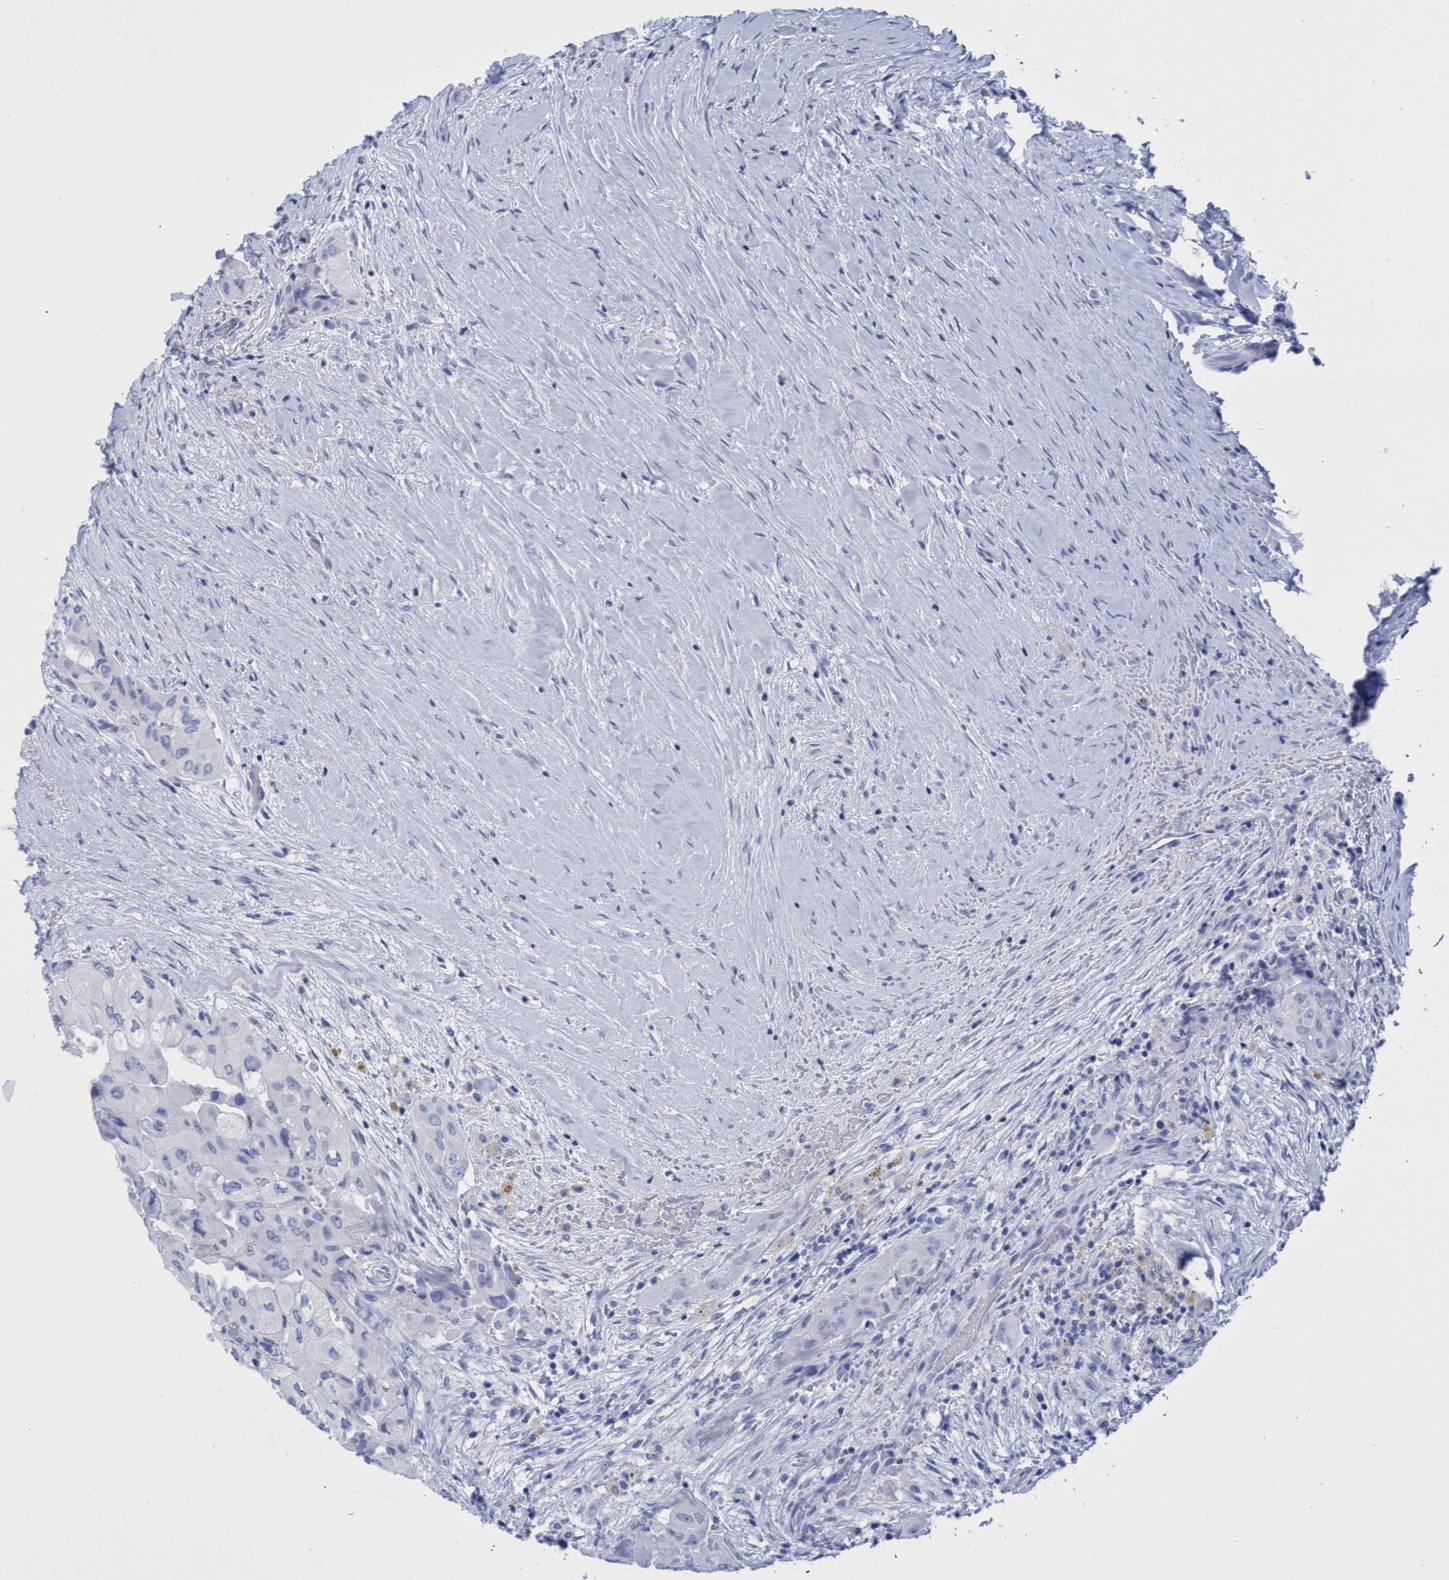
{"staining": {"intensity": "negative", "quantity": "none", "location": "none"}, "tissue": "thyroid cancer", "cell_type": "Tumor cells", "image_type": "cancer", "snomed": [{"axis": "morphology", "description": "Papillary adenocarcinoma, NOS"}, {"axis": "topography", "description": "Thyroid gland"}], "caption": "An immunohistochemistry histopathology image of thyroid cancer is shown. There is no staining in tumor cells of thyroid cancer.", "gene": "INSL6", "patient": {"sex": "female", "age": 59}}